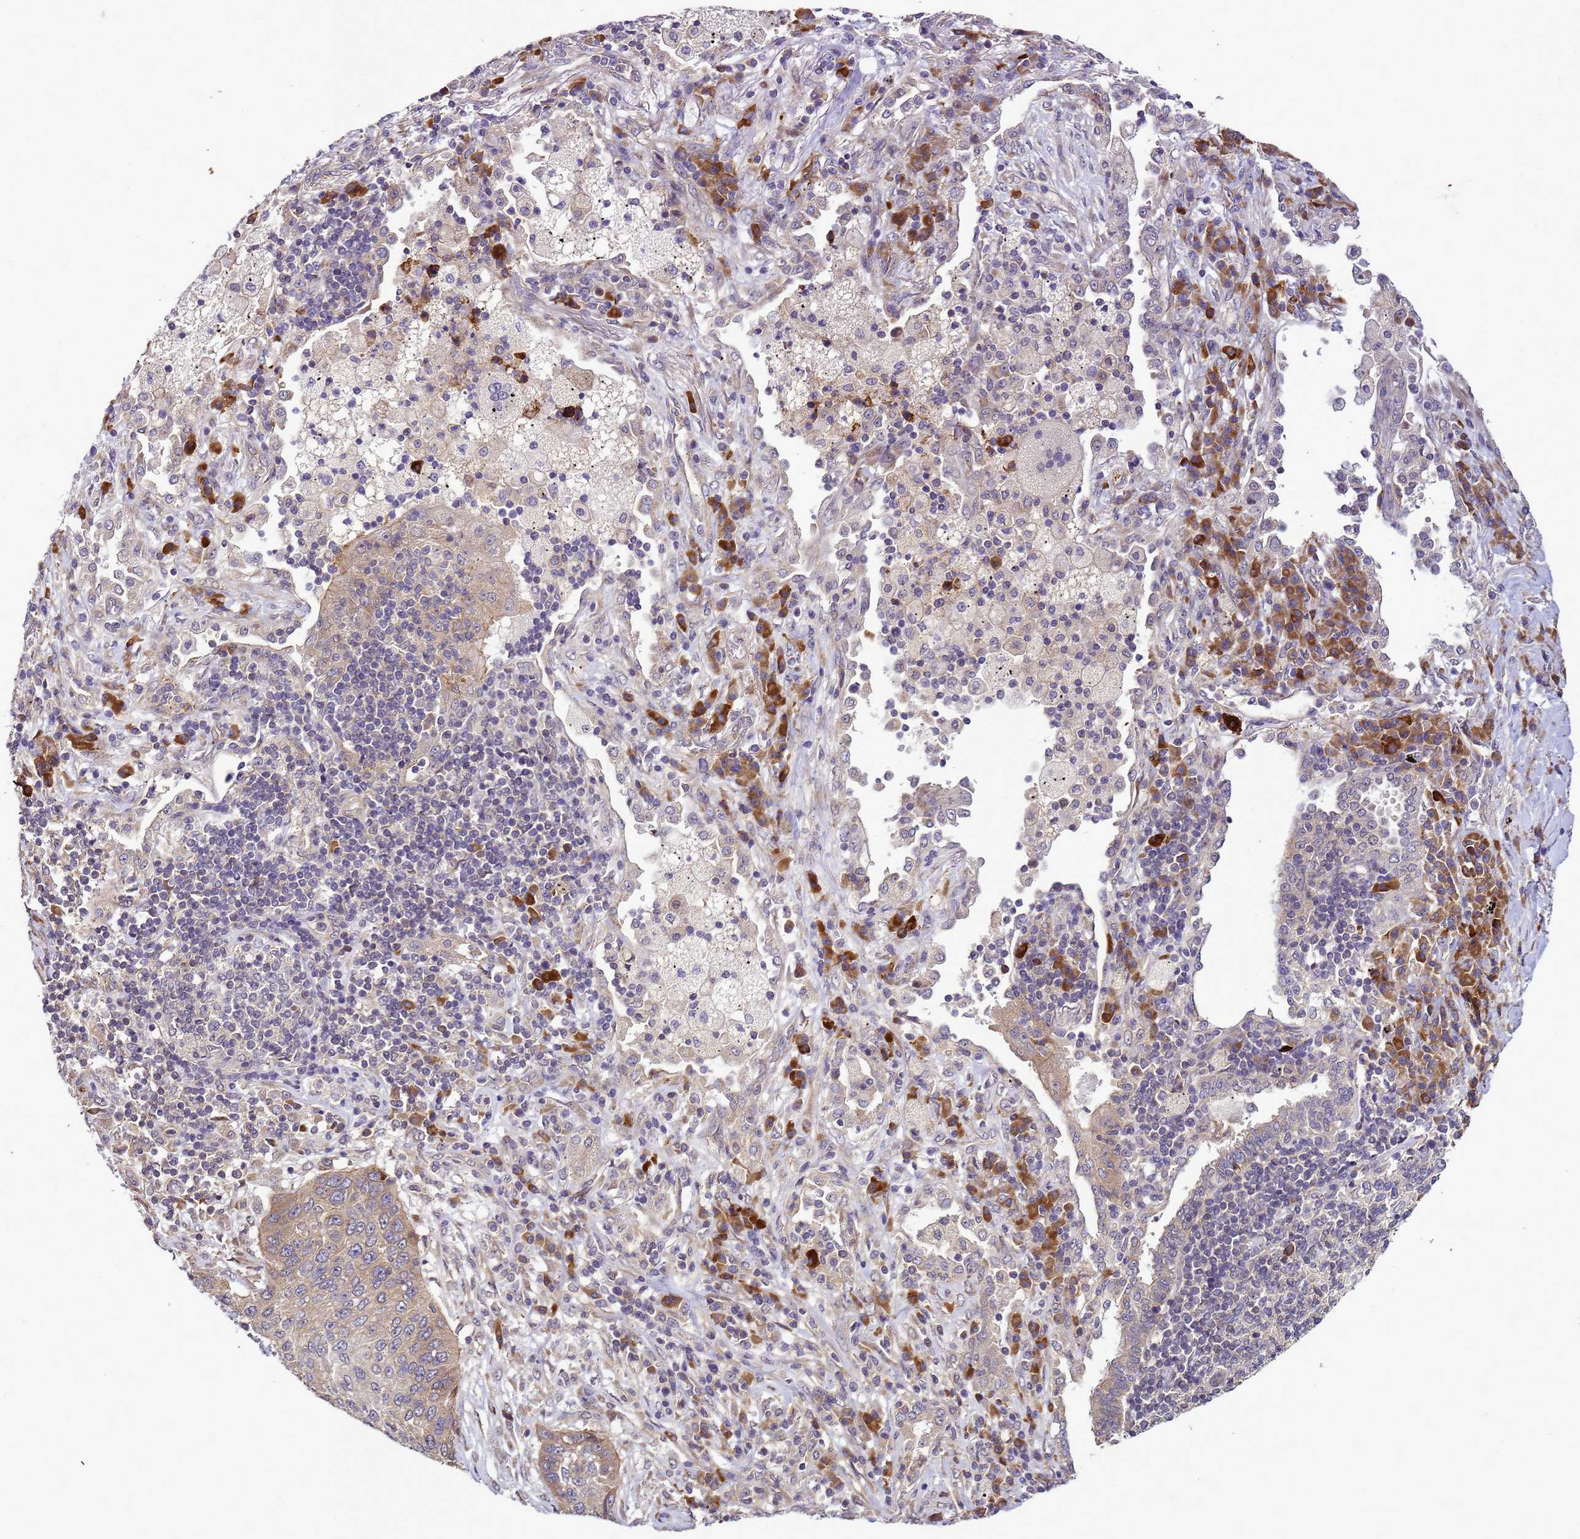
{"staining": {"intensity": "weak", "quantity": "25%-75%", "location": "cytoplasmic/membranous"}, "tissue": "lung cancer", "cell_type": "Tumor cells", "image_type": "cancer", "snomed": [{"axis": "morphology", "description": "Squamous cell carcinoma, NOS"}, {"axis": "topography", "description": "Lung"}], "caption": "Tumor cells demonstrate weak cytoplasmic/membranous staining in about 25%-75% of cells in lung cancer.", "gene": "GEN1", "patient": {"sex": "female", "age": 63}}